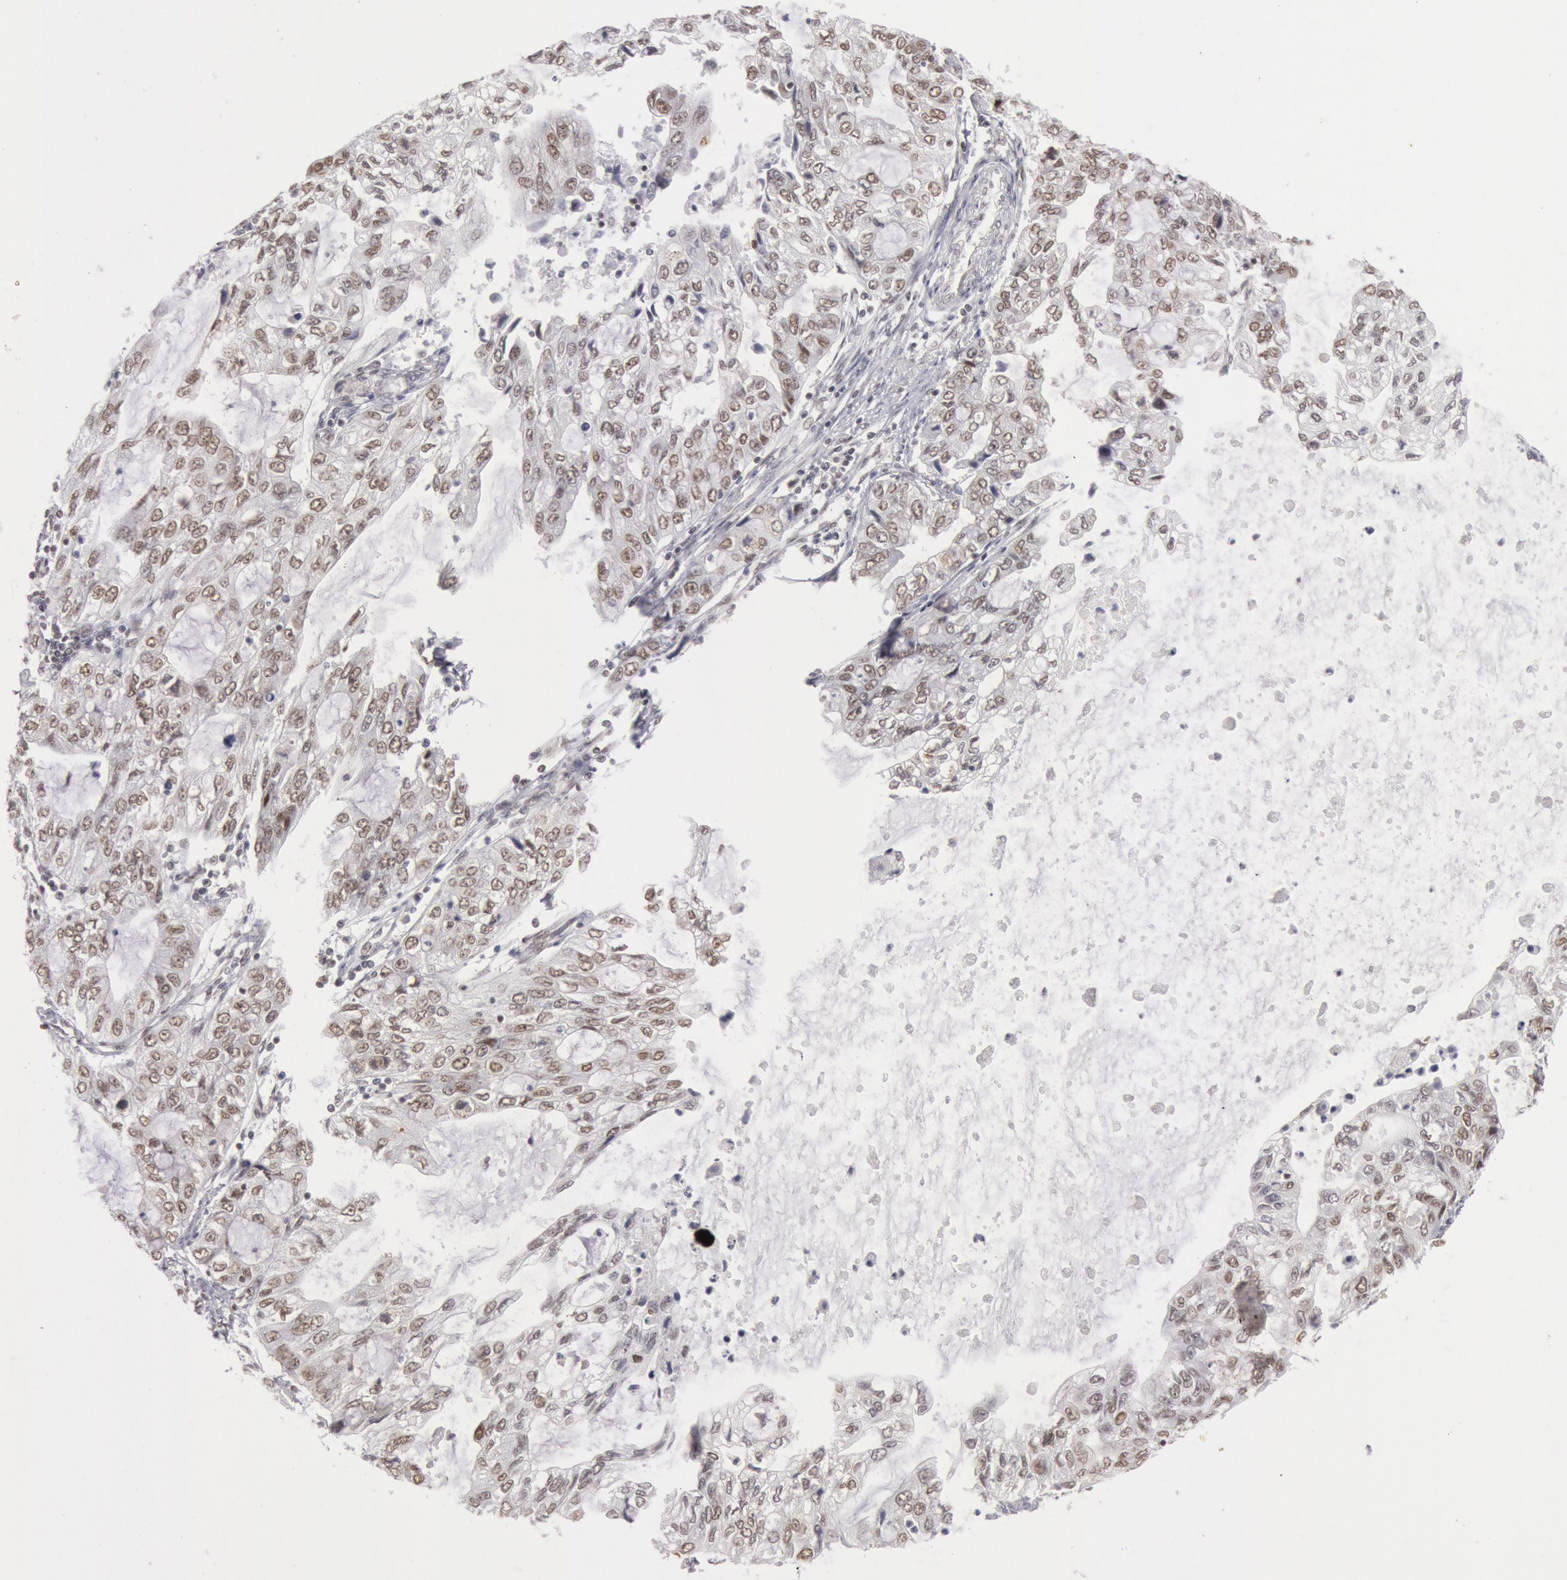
{"staining": {"intensity": "weak", "quantity": "25%-75%", "location": "cytoplasmic/membranous"}, "tissue": "stomach cancer", "cell_type": "Tumor cells", "image_type": "cancer", "snomed": [{"axis": "morphology", "description": "Adenocarcinoma, NOS"}, {"axis": "topography", "description": "Stomach, upper"}], "caption": "Stomach cancer was stained to show a protein in brown. There is low levels of weak cytoplasmic/membranous expression in approximately 25%-75% of tumor cells. The protein of interest is shown in brown color, while the nuclei are stained blue.", "gene": "ESS2", "patient": {"sex": "female", "age": 52}}